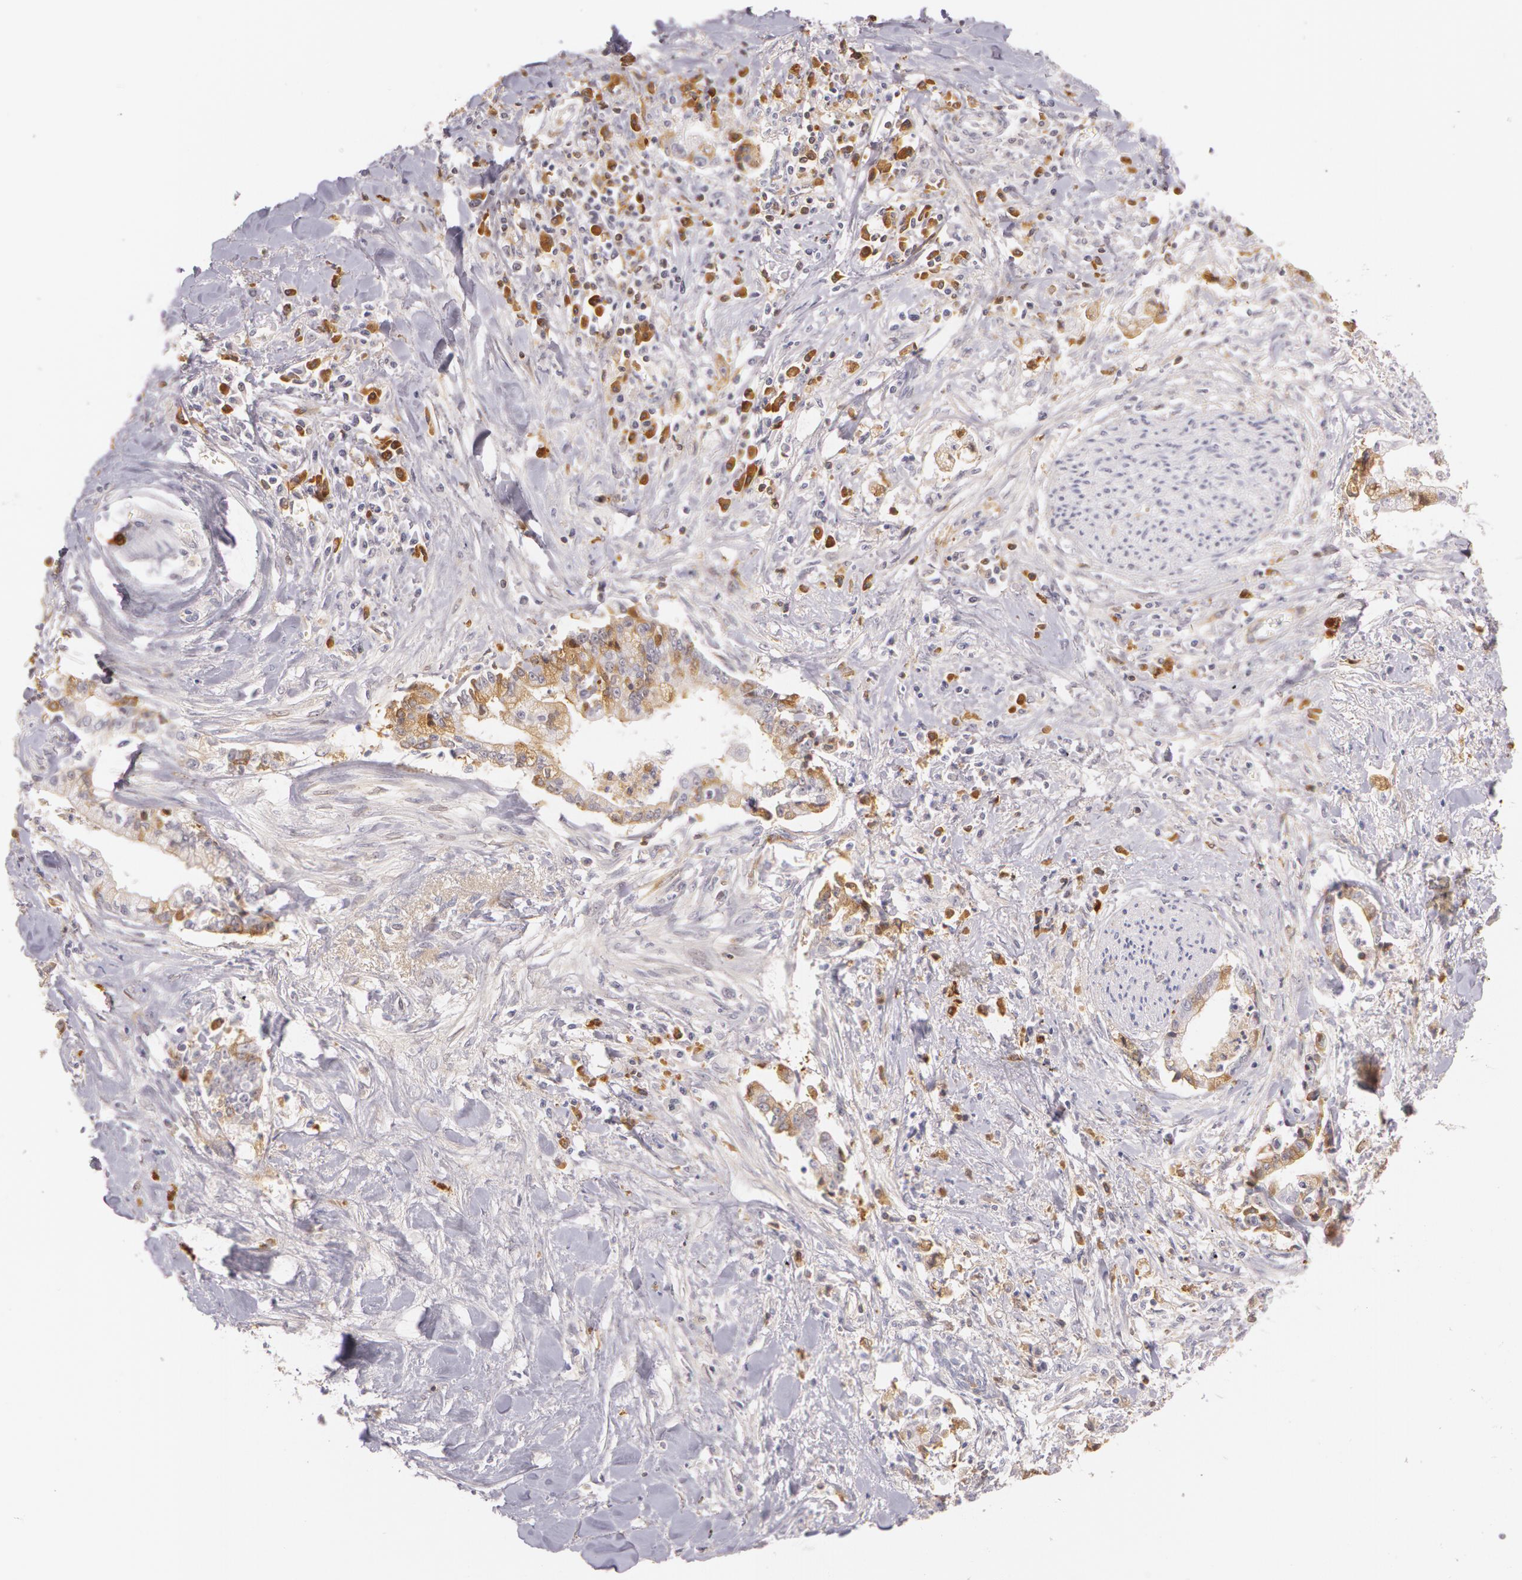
{"staining": {"intensity": "weak", "quantity": "25%-75%", "location": "cytoplasmic/membranous"}, "tissue": "liver cancer", "cell_type": "Tumor cells", "image_type": "cancer", "snomed": [{"axis": "morphology", "description": "Cholangiocarcinoma"}, {"axis": "topography", "description": "Liver"}], "caption": "Protein expression analysis of liver cholangiocarcinoma demonstrates weak cytoplasmic/membranous positivity in approximately 25%-75% of tumor cells.", "gene": "LBP", "patient": {"sex": "male", "age": 57}}